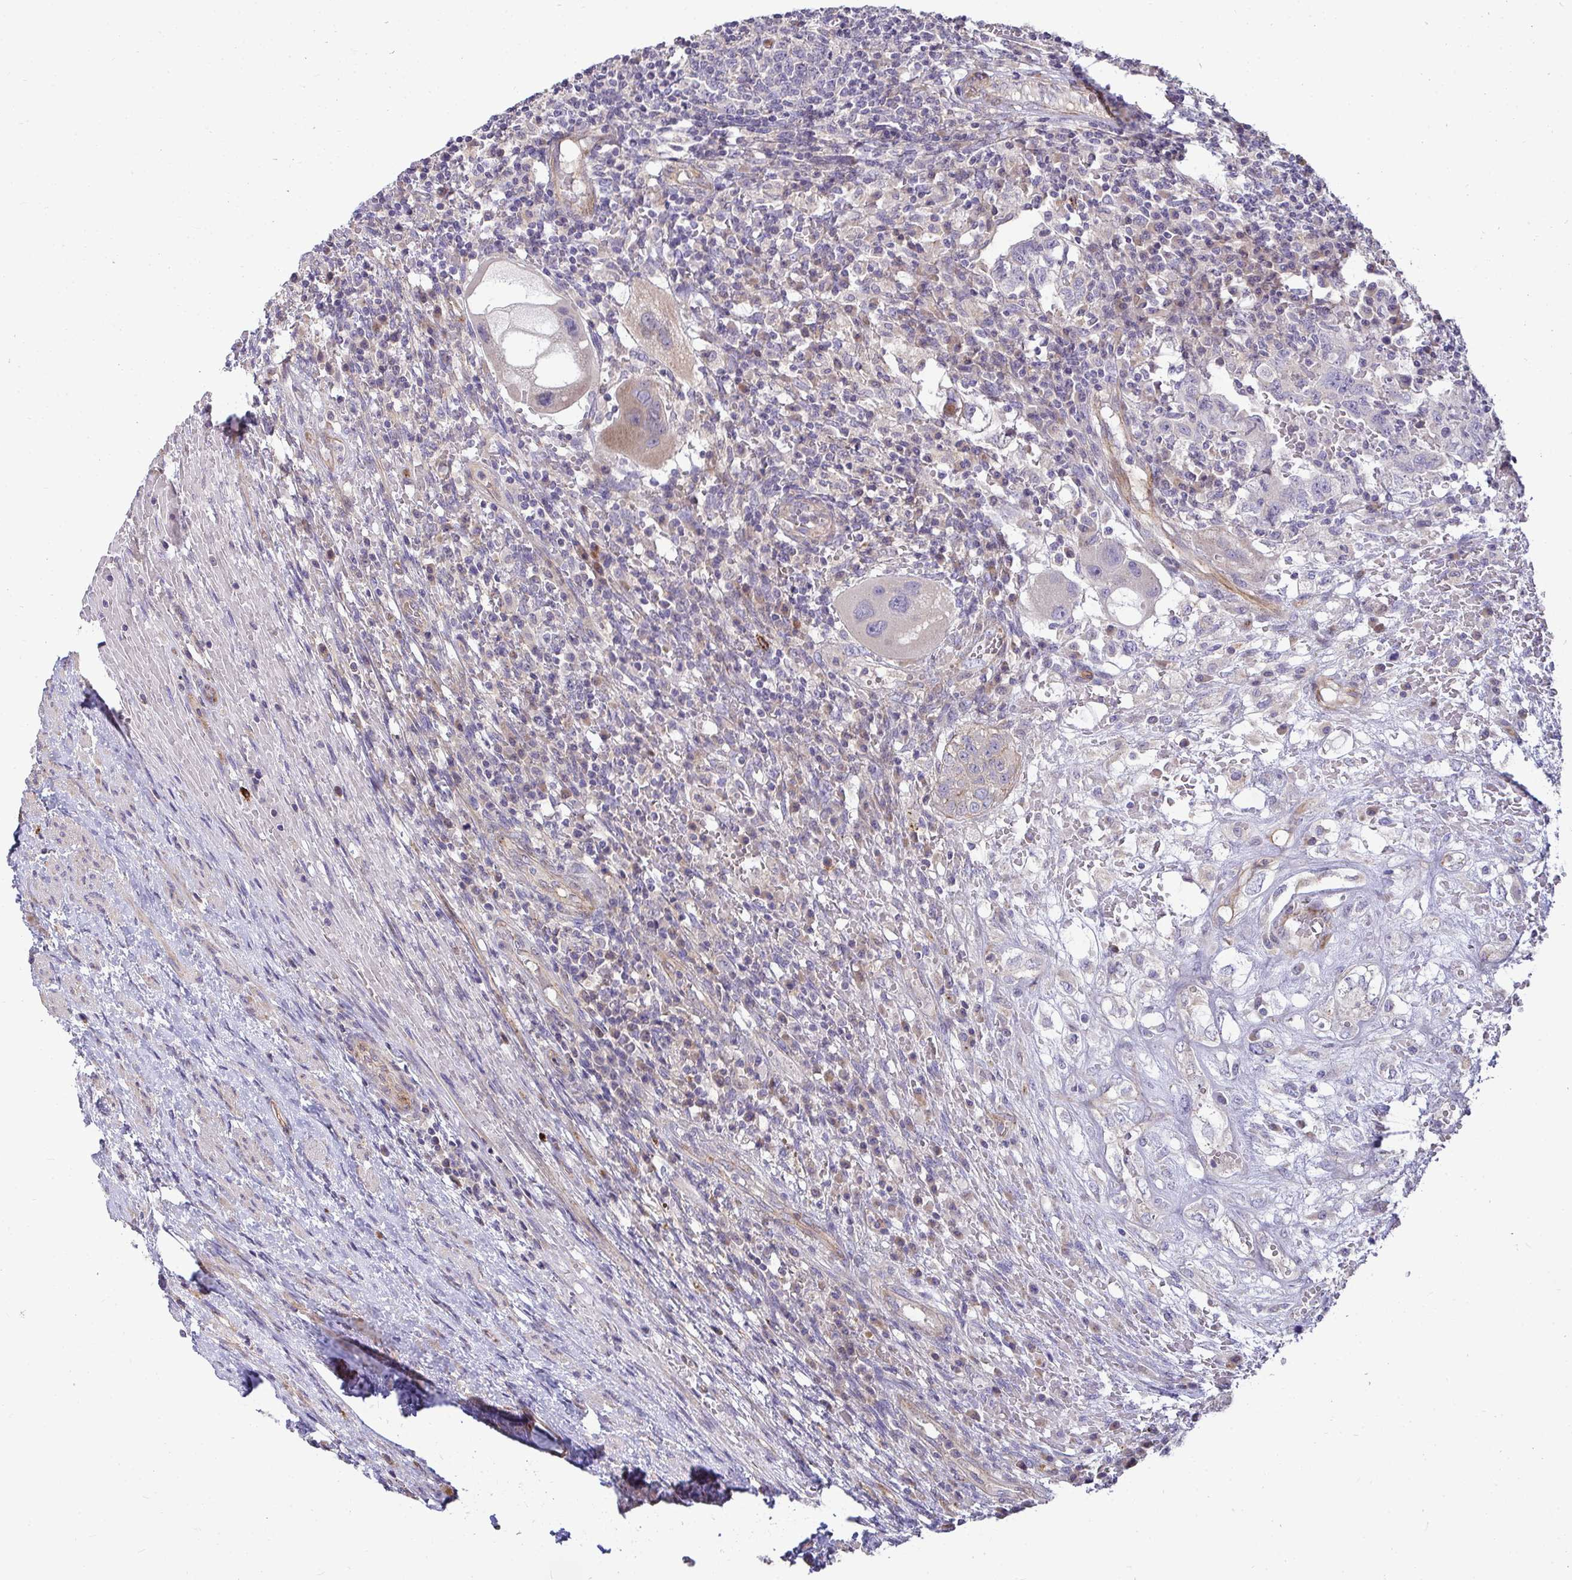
{"staining": {"intensity": "weak", "quantity": "<25%", "location": "cytoplasmic/membranous"}, "tissue": "testis cancer", "cell_type": "Tumor cells", "image_type": "cancer", "snomed": [{"axis": "morphology", "description": "Carcinoma, Embryonal, NOS"}, {"axis": "topography", "description": "Testis"}], "caption": "Immunohistochemistry photomicrograph of human embryonal carcinoma (testis) stained for a protein (brown), which demonstrates no expression in tumor cells.", "gene": "SH2D1B", "patient": {"sex": "male", "age": 26}}